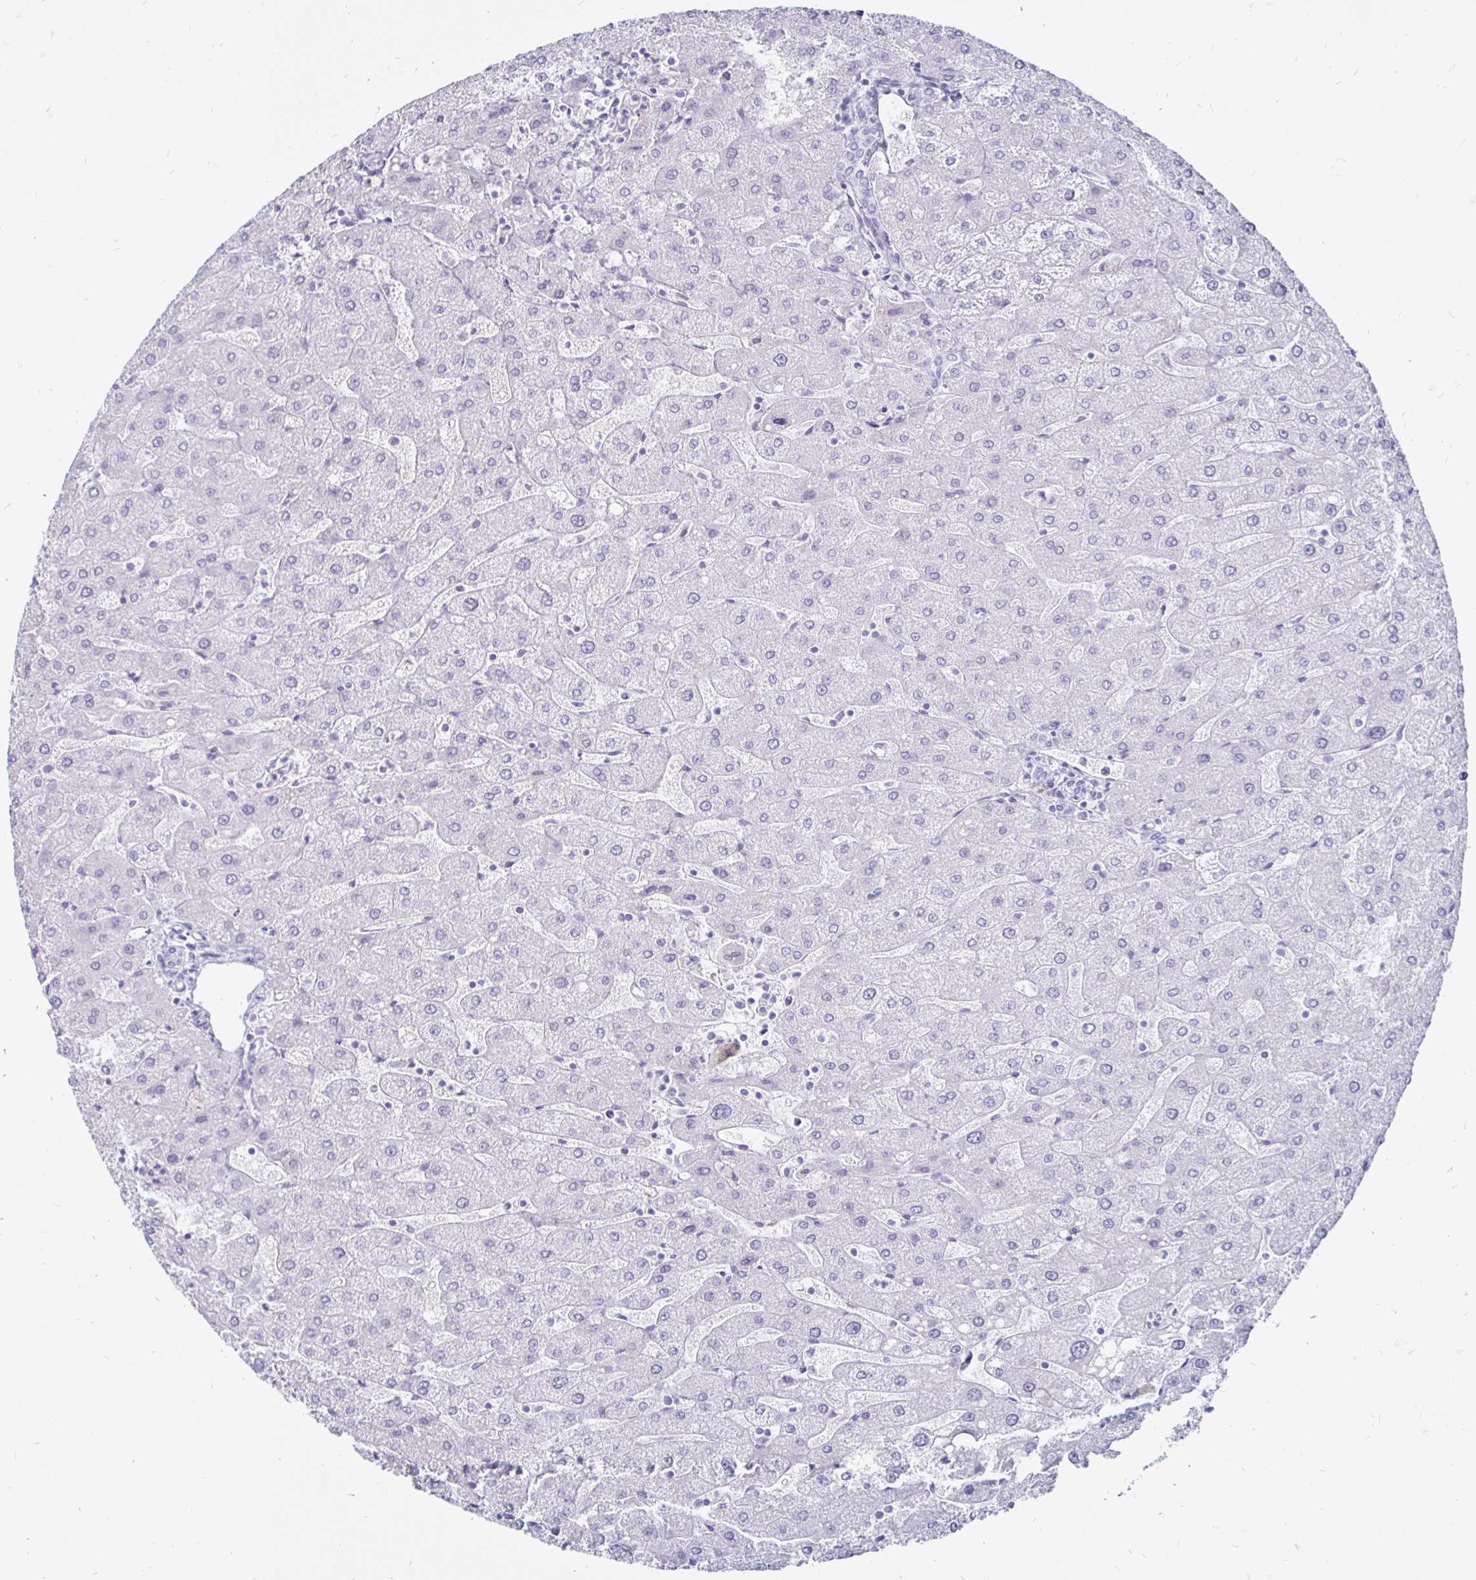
{"staining": {"intensity": "negative", "quantity": "none", "location": "none"}, "tissue": "liver", "cell_type": "Cholangiocytes", "image_type": "normal", "snomed": [{"axis": "morphology", "description": "Normal tissue, NOS"}, {"axis": "topography", "description": "Liver"}], "caption": "Human liver stained for a protein using IHC reveals no positivity in cholangiocytes.", "gene": "TIMP1", "patient": {"sex": "male", "age": 67}}